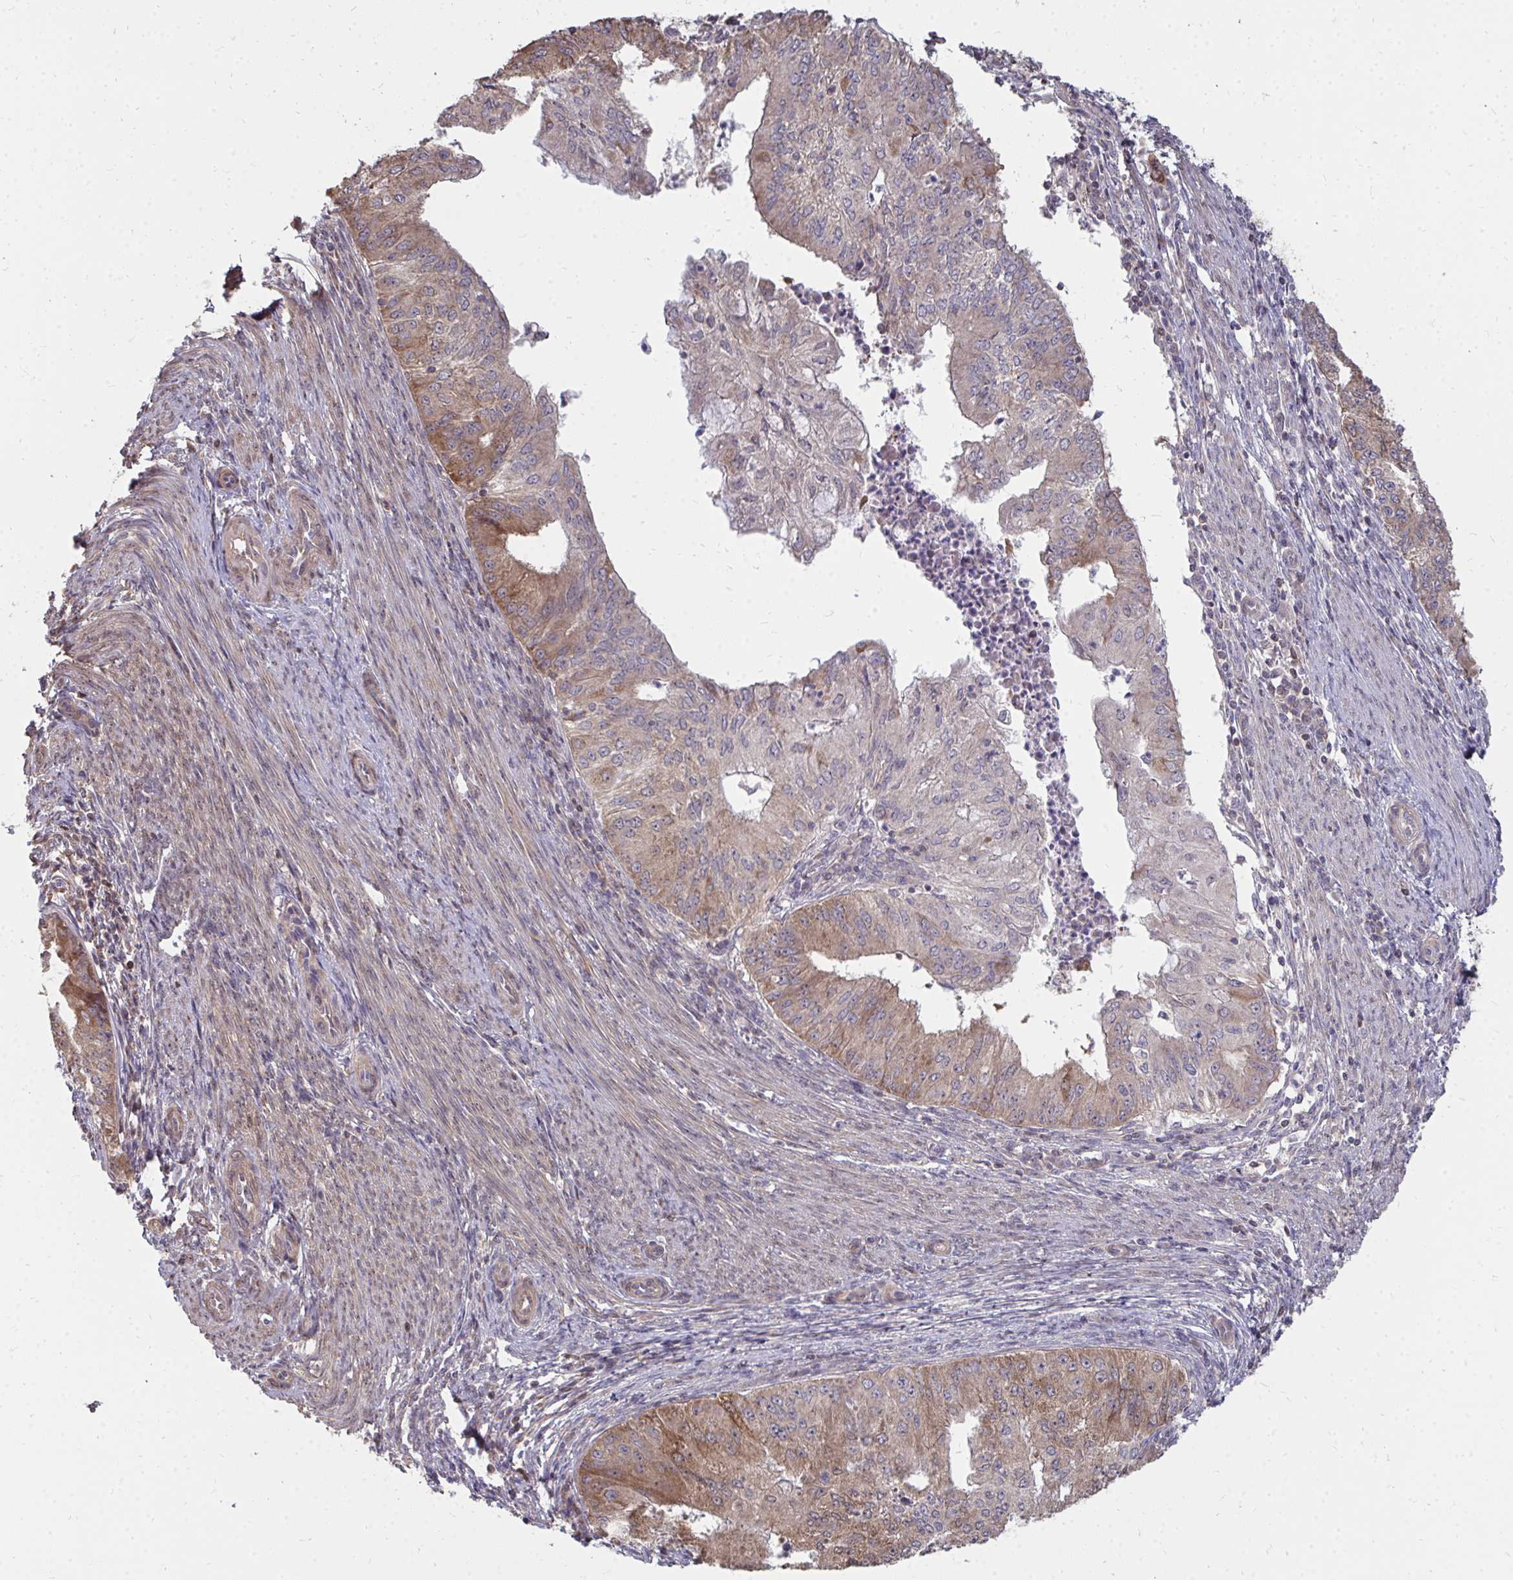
{"staining": {"intensity": "moderate", "quantity": ">75%", "location": "cytoplasmic/membranous"}, "tissue": "endometrial cancer", "cell_type": "Tumor cells", "image_type": "cancer", "snomed": [{"axis": "morphology", "description": "Adenocarcinoma, NOS"}, {"axis": "topography", "description": "Endometrium"}], "caption": "A brown stain labels moderate cytoplasmic/membranous positivity of a protein in endometrial cancer (adenocarcinoma) tumor cells. The staining was performed using DAB (3,3'-diaminobenzidine) to visualize the protein expression in brown, while the nuclei were stained in blue with hematoxylin (Magnification: 20x).", "gene": "DNAJA2", "patient": {"sex": "female", "age": 50}}